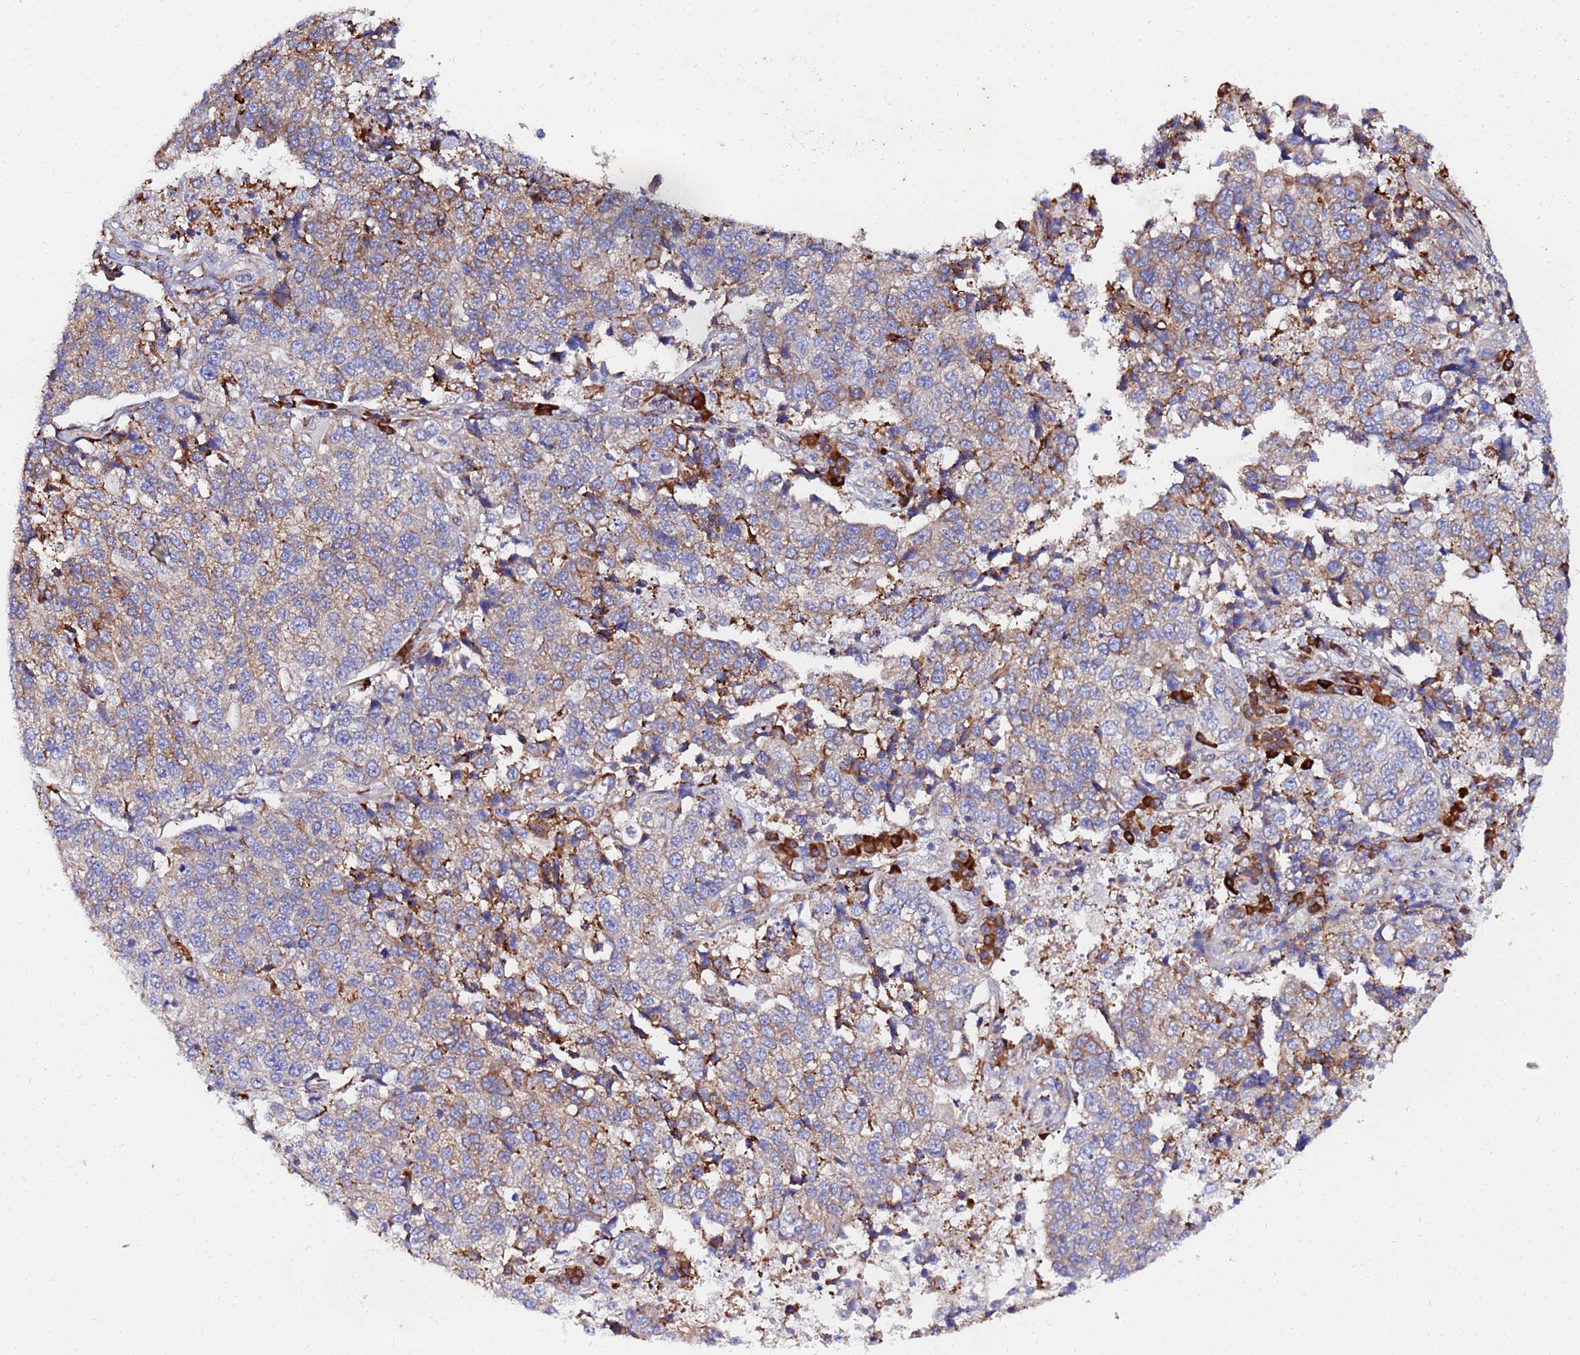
{"staining": {"intensity": "moderate", "quantity": "25%-75%", "location": "cytoplasmic/membranous"}, "tissue": "lung cancer", "cell_type": "Tumor cells", "image_type": "cancer", "snomed": [{"axis": "morphology", "description": "Adenocarcinoma, NOS"}, {"axis": "topography", "description": "Lung"}], "caption": "An image of human lung adenocarcinoma stained for a protein reveals moderate cytoplasmic/membranous brown staining in tumor cells.", "gene": "POM121", "patient": {"sex": "male", "age": 49}}